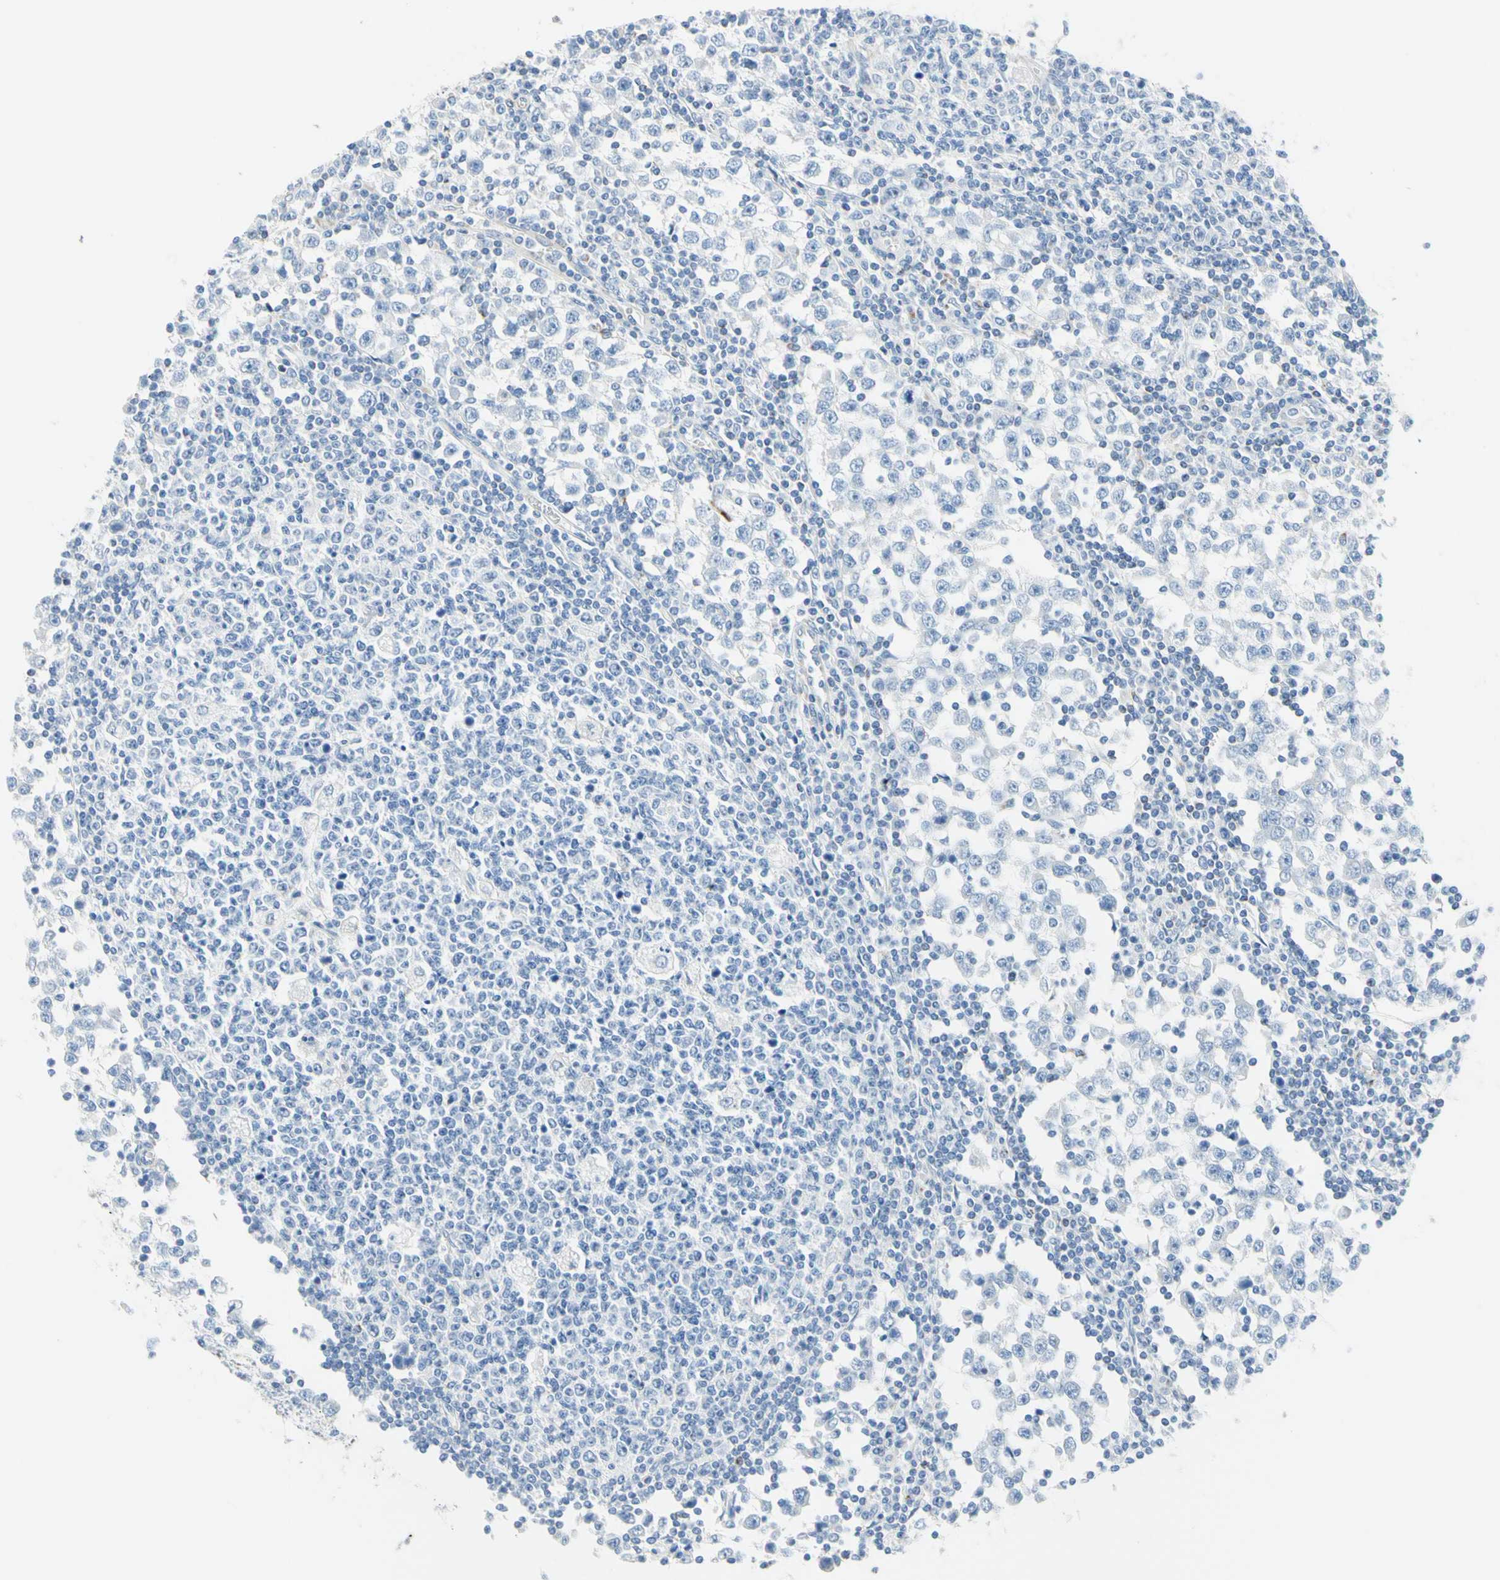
{"staining": {"intensity": "negative", "quantity": "none", "location": "none"}, "tissue": "testis cancer", "cell_type": "Tumor cells", "image_type": "cancer", "snomed": [{"axis": "morphology", "description": "Seminoma, NOS"}, {"axis": "topography", "description": "Testis"}], "caption": "This photomicrograph is of seminoma (testis) stained with immunohistochemistry (IHC) to label a protein in brown with the nuclei are counter-stained blue. There is no staining in tumor cells. (Brightfield microscopy of DAB immunohistochemistry at high magnification).", "gene": "CYSLTR1", "patient": {"sex": "male", "age": 65}}